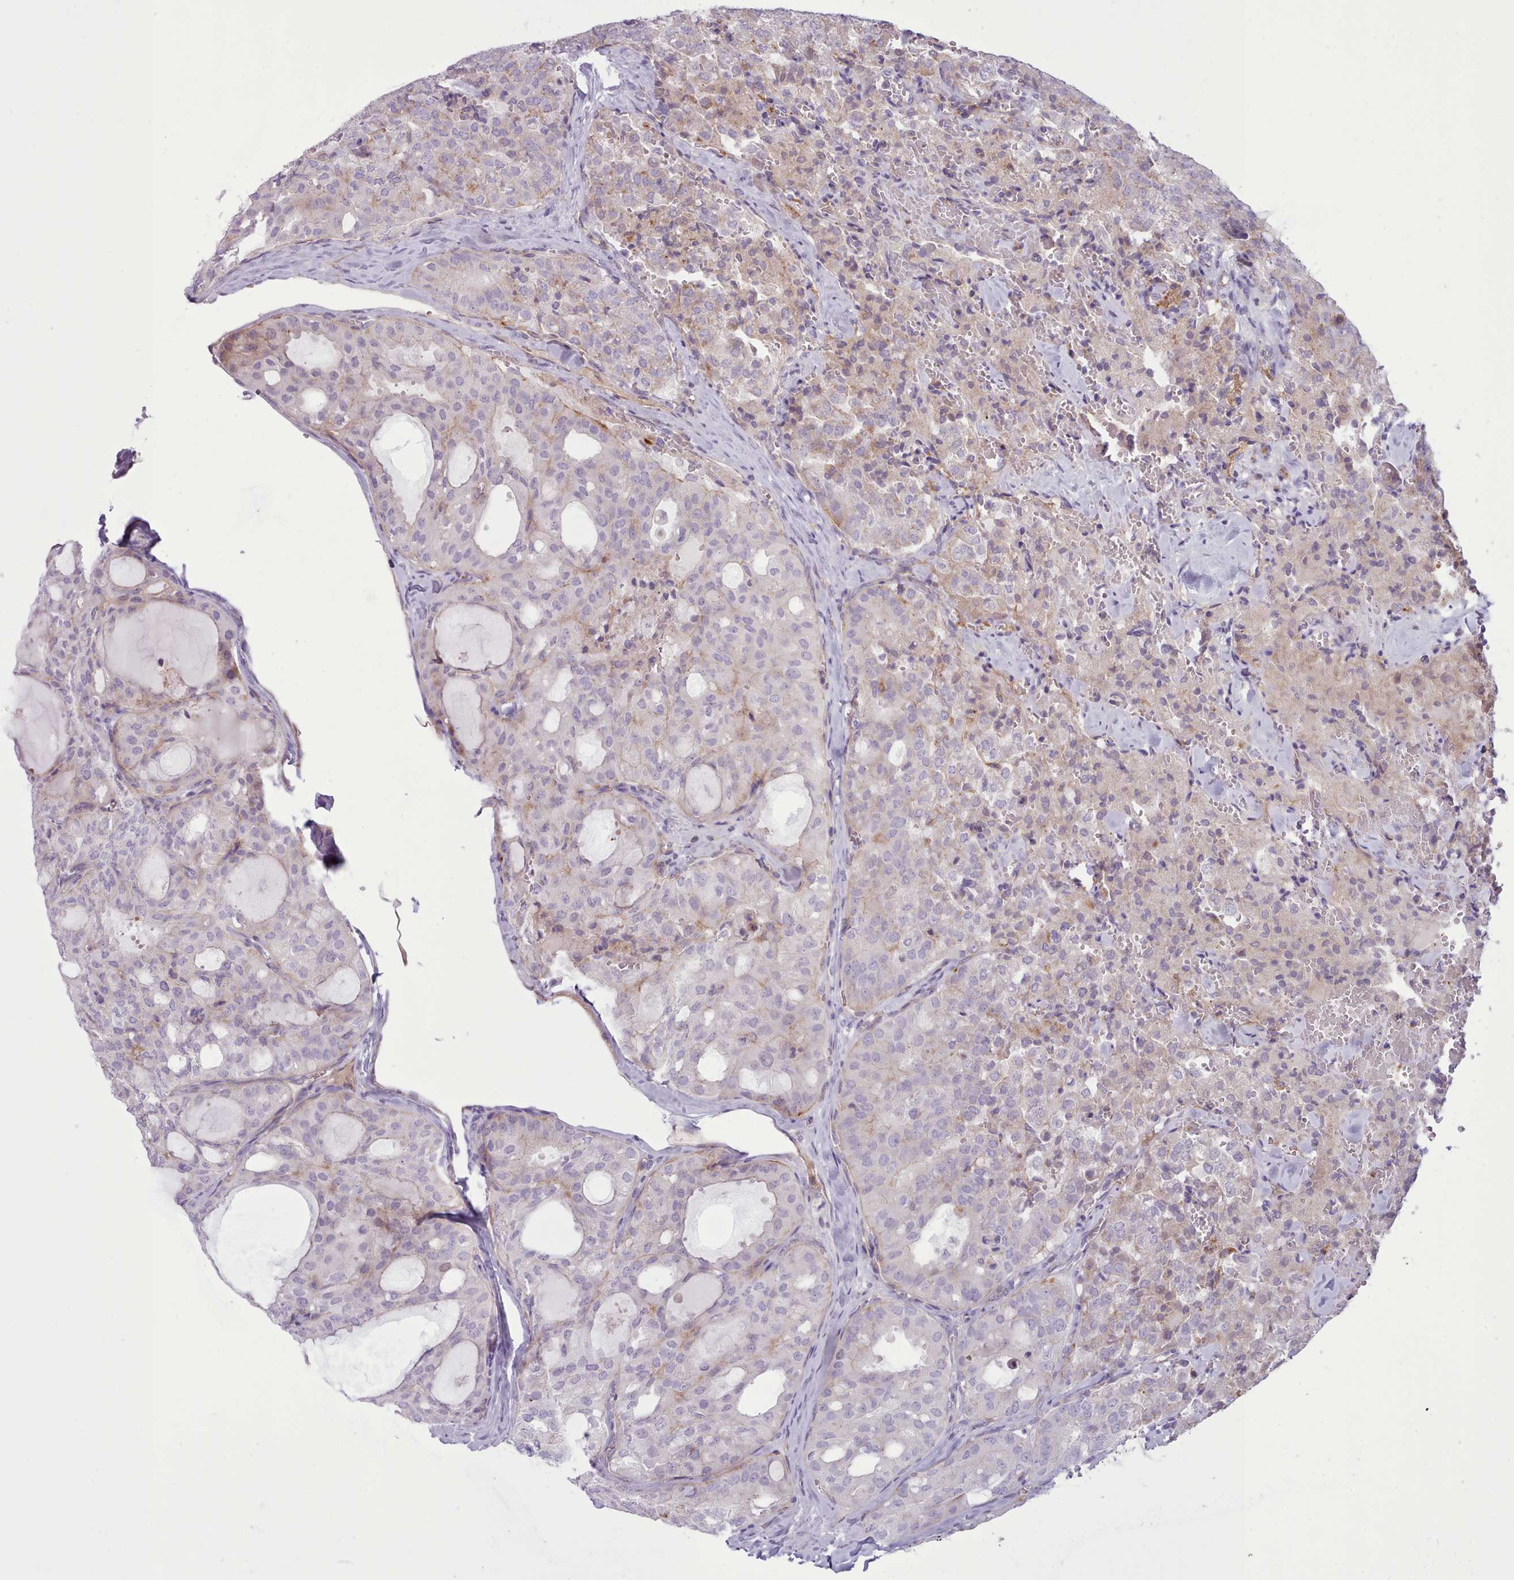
{"staining": {"intensity": "weak", "quantity": "<25%", "location": "cytoplasmic/membranous"}, "tissue": "thyroid cancer", "cell_type": "Tumor cells", "image_type": "cancer", "snomed": [{"axis": "morphology", "description": "Follicular adenoma carcinoma, NOS"}, {"axis": "topography", "description": "Thyroid gland"}], "caption": "Immunohistochemistry (IHC) histopathology image of neoplastic tissue: thyroid cancer (follicular adenoma carcinoma) stained with DAB (3,3'-diaminobenzidine) exhibits no significant protein expression in tumor cells.", "gene": "TENT4B", "patient": {"sex": "male", "age": 75}}